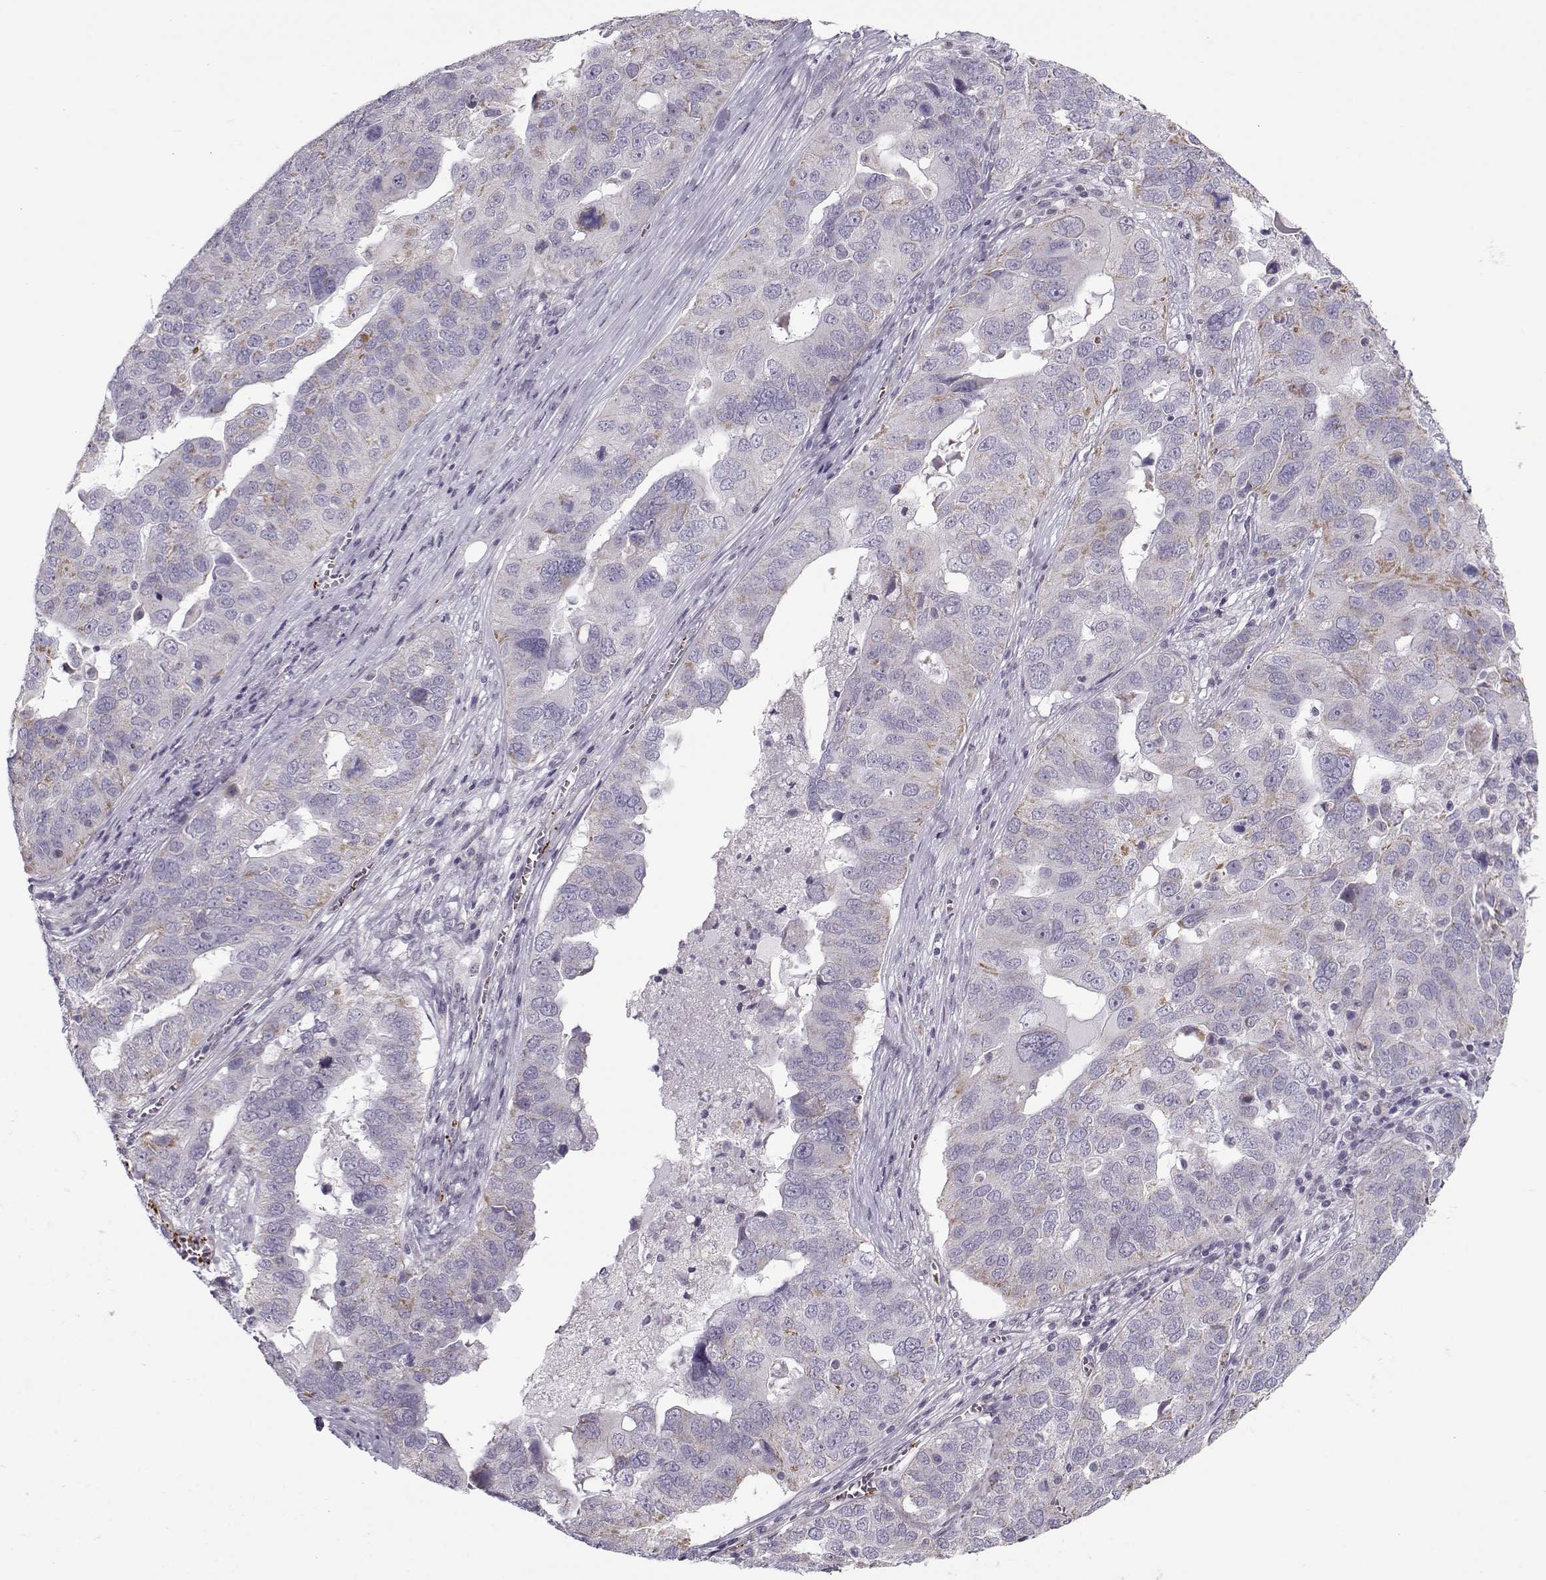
{"staining": {"intensity": "negative", "quantity": "none", "location": "none"}, "tissue": "ovarian cancer", "cell_type": "Tumor cells", "image_type": "cancer", "snomed": [{"axis": "morphology", "description": "Carcinoma, endometroid"}, {"axis": "topography", "description": "Soft tissue"}, {"axis": "topography", "description": "Ovary"}], "caption": "Human ovarian endometroid carcinoma stained for a protein using immunohistochemistry (IHC) shows no positivity in tumor cells.", "gene": "KLF17", "patient": {"sex": "female", "age": 52}}